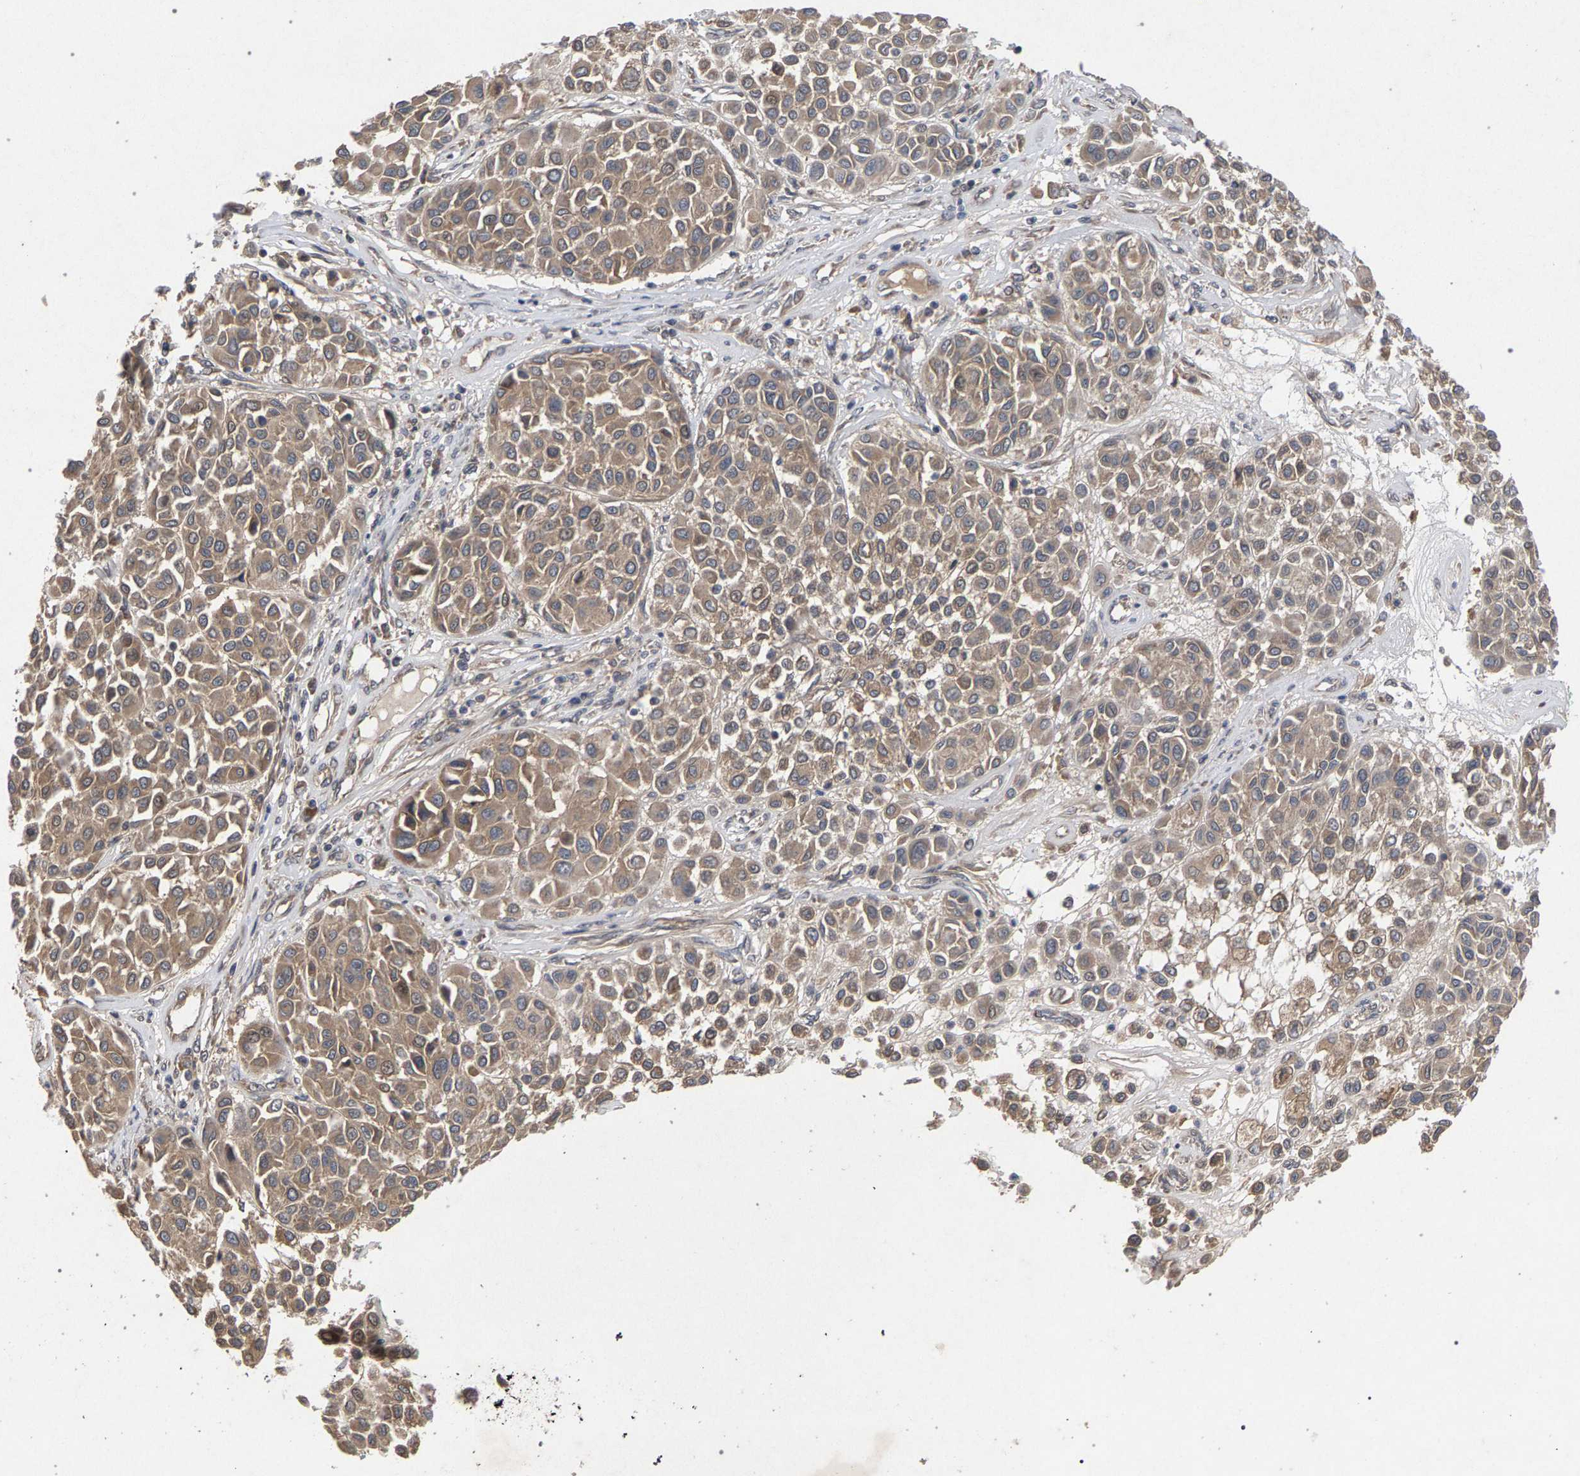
{"staining": {"intensity": "weak", "quantity": ">75%", "location": "cytoplasmic/membranous"}, "tissue": "melanoma", "cell_type": "Tumor cells", "image_type": "cancer", "snomed": [{"axis": "morphology", "description": "Malignant melanoma, Metastatic site"}, {"axis": "topography", "description": "Soft tissue"}], "caption": "Protein analysis of malignant melanoma (metastatic site) tissue demonstrates weak cytoplasmic/membranous expression in approximately >75% of tumor cells.", "gene": "SLC4A4", "patient": {"sex": "male", "age": 41}}